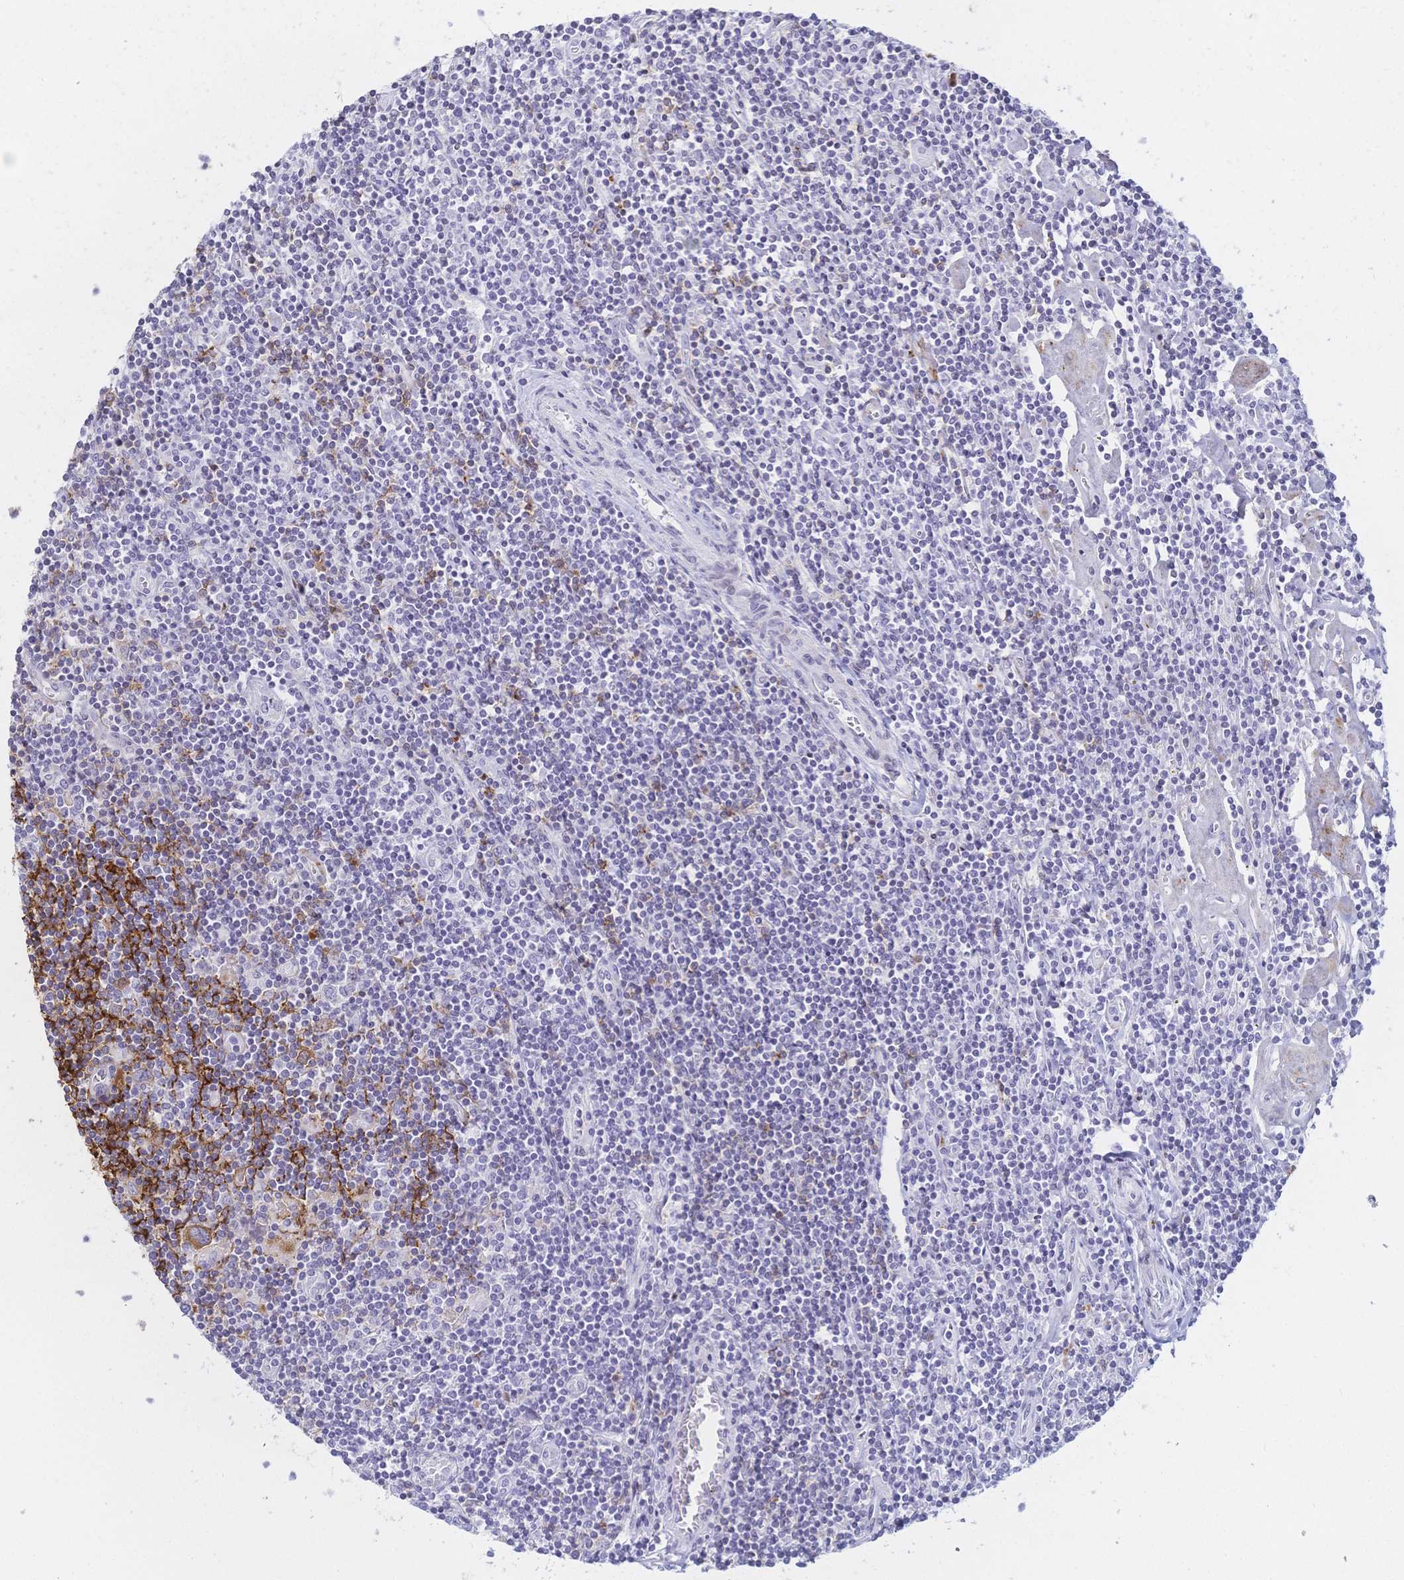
{"staining": {"intensity": "moderate", "quantity": "<25%", "location": "cytoplasmic/membranous"}, "tissue": "lymphoma", "cell_type": "Tumor cells", "image_type": "cancer", "snomed": [{"axis": "morphology", "description": "Hodgkin's disease, NOS"}, {"axis": "topography", "description": "Lymph node"}], "caption": "Moderate cytoplasmic/membranous protein positivity is present in approximately <25% of tumor cells in Hodgkin's disease. (Stains: DAB (3,3'-diaminobenzidine) in brown, nuclei in blue, Microscopy: brightfield microscopy at high magnification).", "gene": "CR2", "patient": {"sex": "male", "age": 40}}